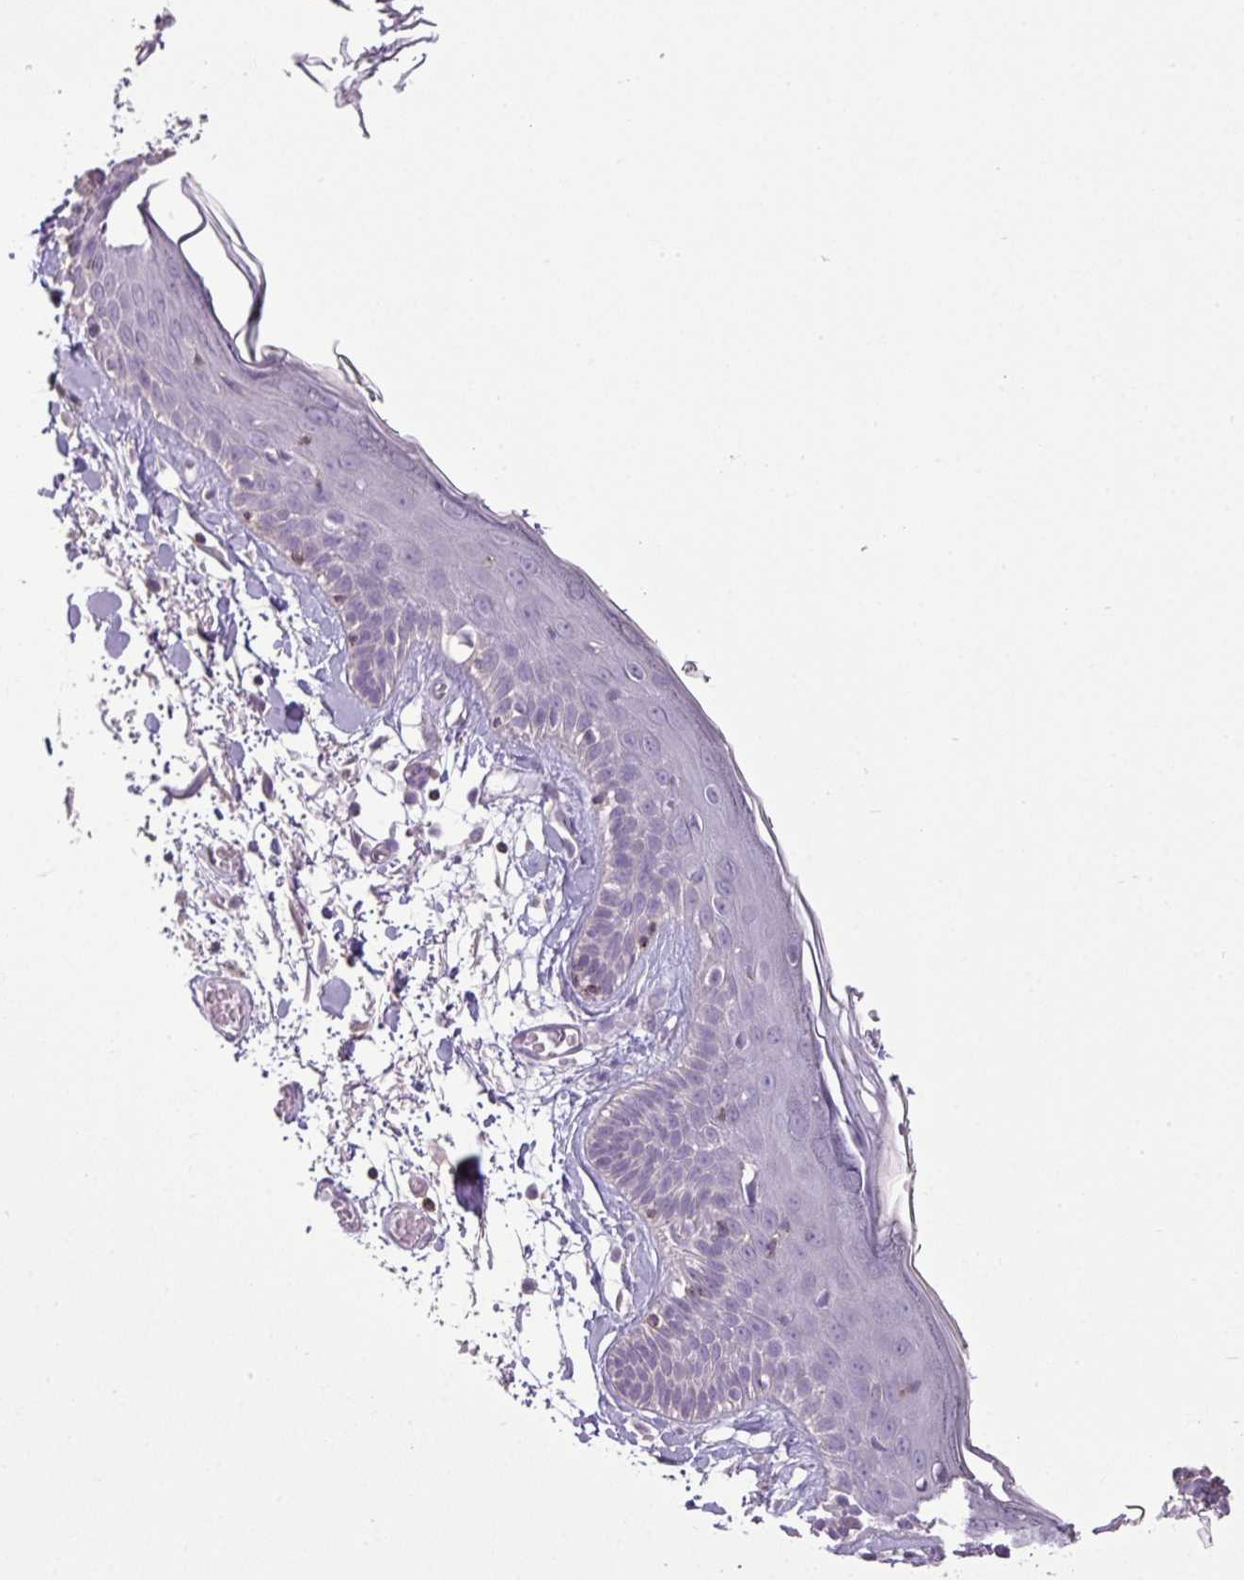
{"staining": {"intensity": "negative", "quantity": "none", "location": "none"}, "tissue": "skin", "cell_type": "Fibroblasts", "image_type": "normal", "snomed": [{"axis": "morphology", "description": "Normal tissue, NOS"}, {"axis": "topography", "description": "Skin"}], "caption": "Immunohistochemical staining of normal skin displays no significant staining in fibroblasts. Nuclei are stained in blue.", "gene": "LY9", "patient": {"sex": "male", "age": 79}}